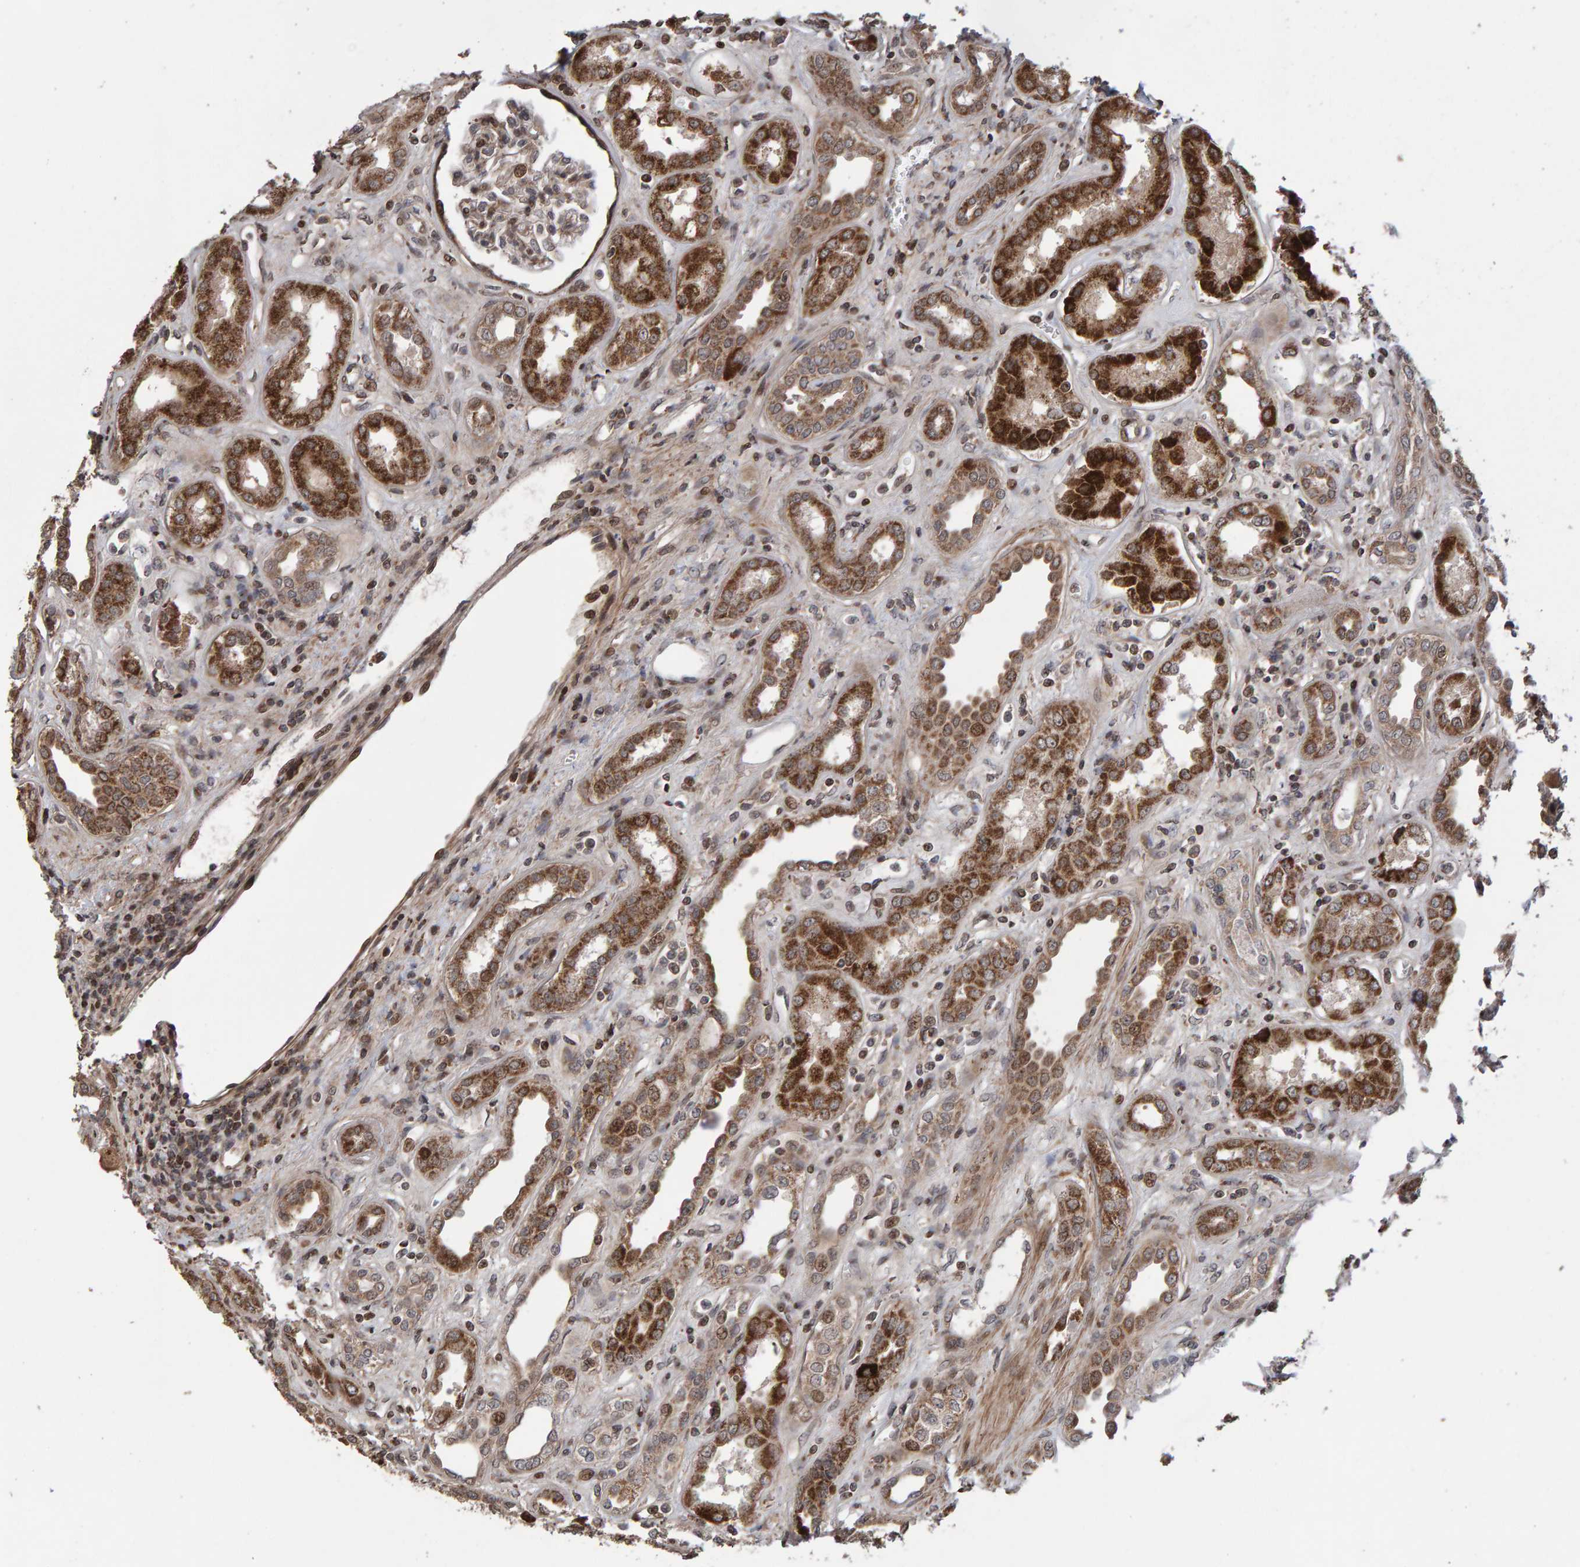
{"staining": {"intensity": "moderate", "quantity": ">75%", "location": "cytoplasmic/membranous,nuclear"}, "tissue": "kidney", "cell_type": "Cells in glomeruli", "image_type": "normal", "snomed": [{"axis": "morphology", "description": "Normal tissue, NOS"}, {"axis": "topography", "description": "Kidney"}], "caption": "About >75% of cells in glomeruli in unremarkable kidney exhibit moderate cytoplasmic/membranous,nuclear protein staining as visualized by brown immunohistochemical staining.", "gene": "PECR", "patient": {"sex": "male", "age": 59}}